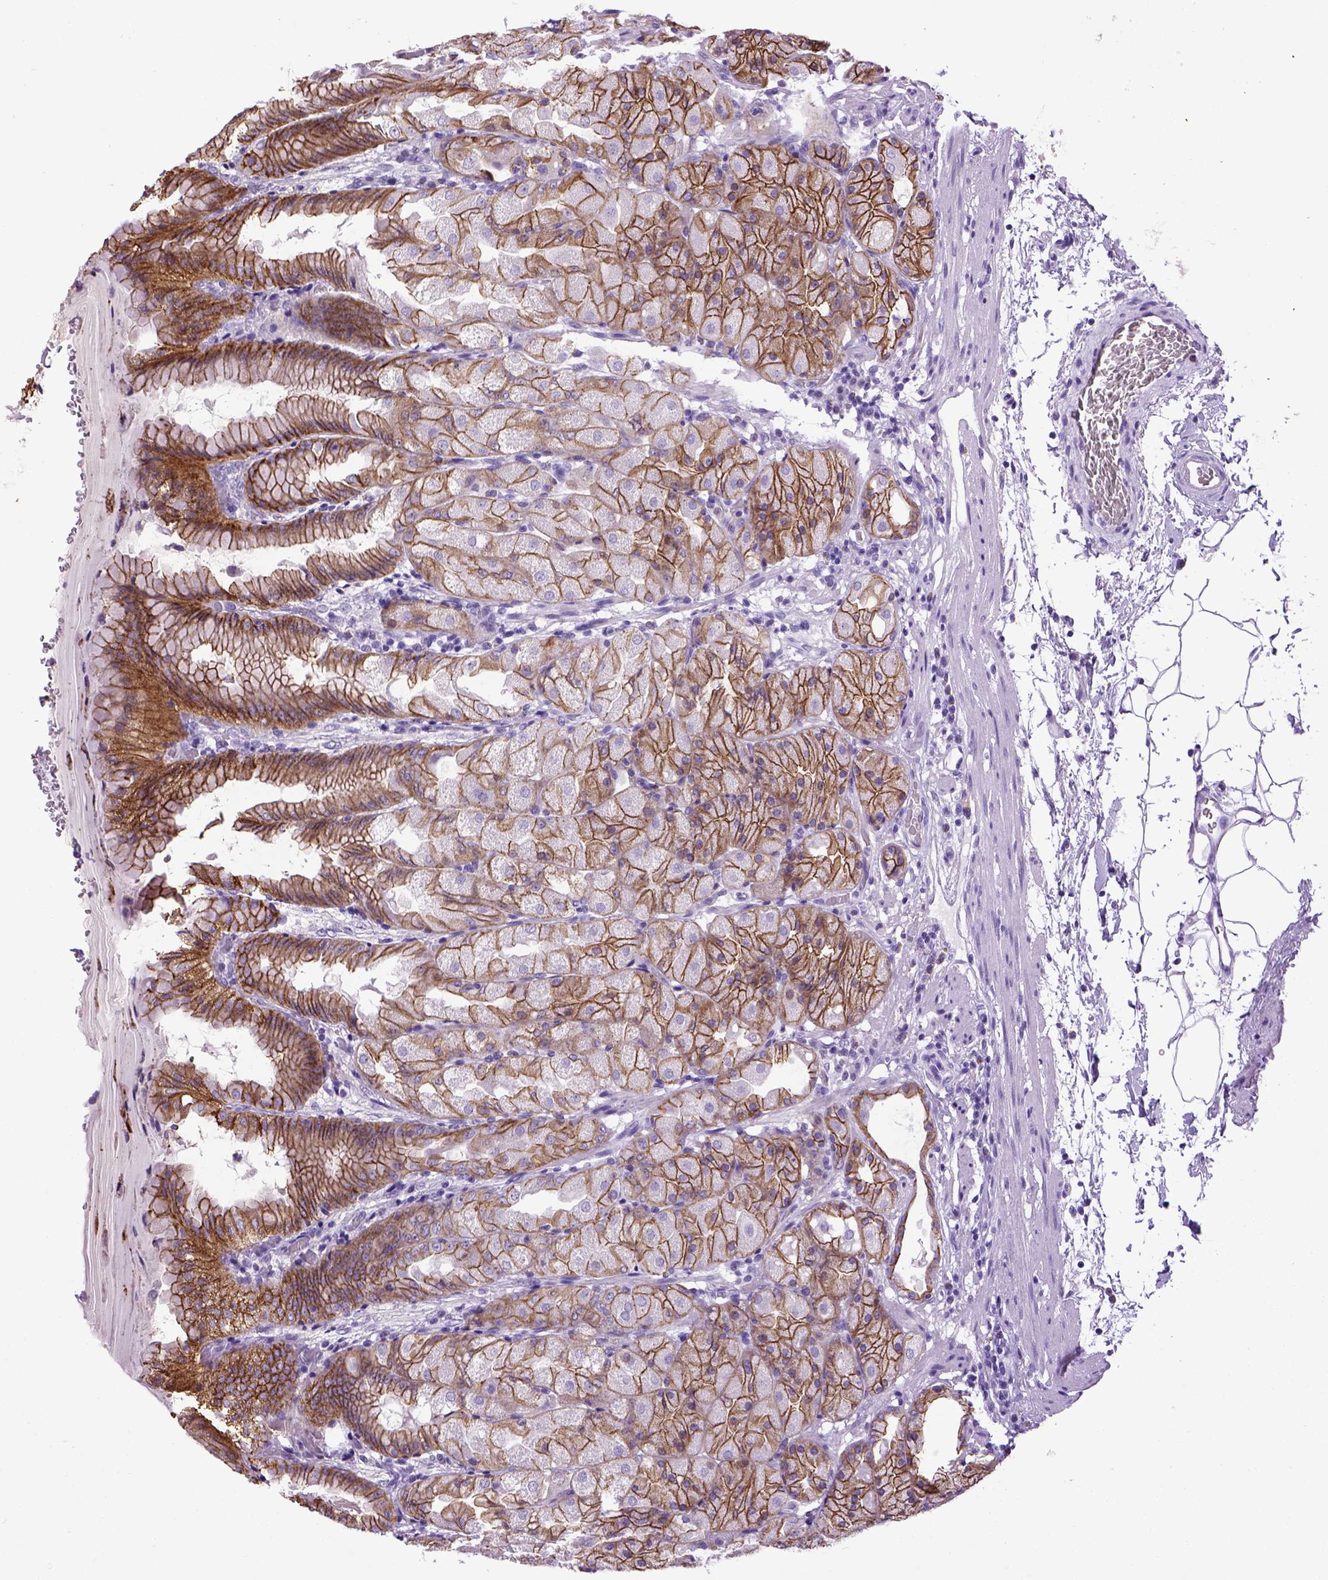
{"staining": {"intensity": "moderate", "quantity": ">75%", "location": "cytoplasmic/membranous"}, "tissue": "stomach", "cell_type": "Glandular cells", "image_type": "normal", "snomed": [{"axis": "morphology", "description": "Normal tissue, NOS"}, {"axis": "topography", "description": "Stomach, upper"}, {"axis": "topography", "description": "Stomach"}, {"axis": "topography", "description": "Stomach, lower"}], "caption": "Protein staining reveals moderate cytoplasmic/membranous expression in about >75% of glandular cells in unremarkable stomach. (DAB = brown stain, brightfield microscopy at high magnification).", "gene": "CDH1", "patient": {"sex": "male", "age": 62}}